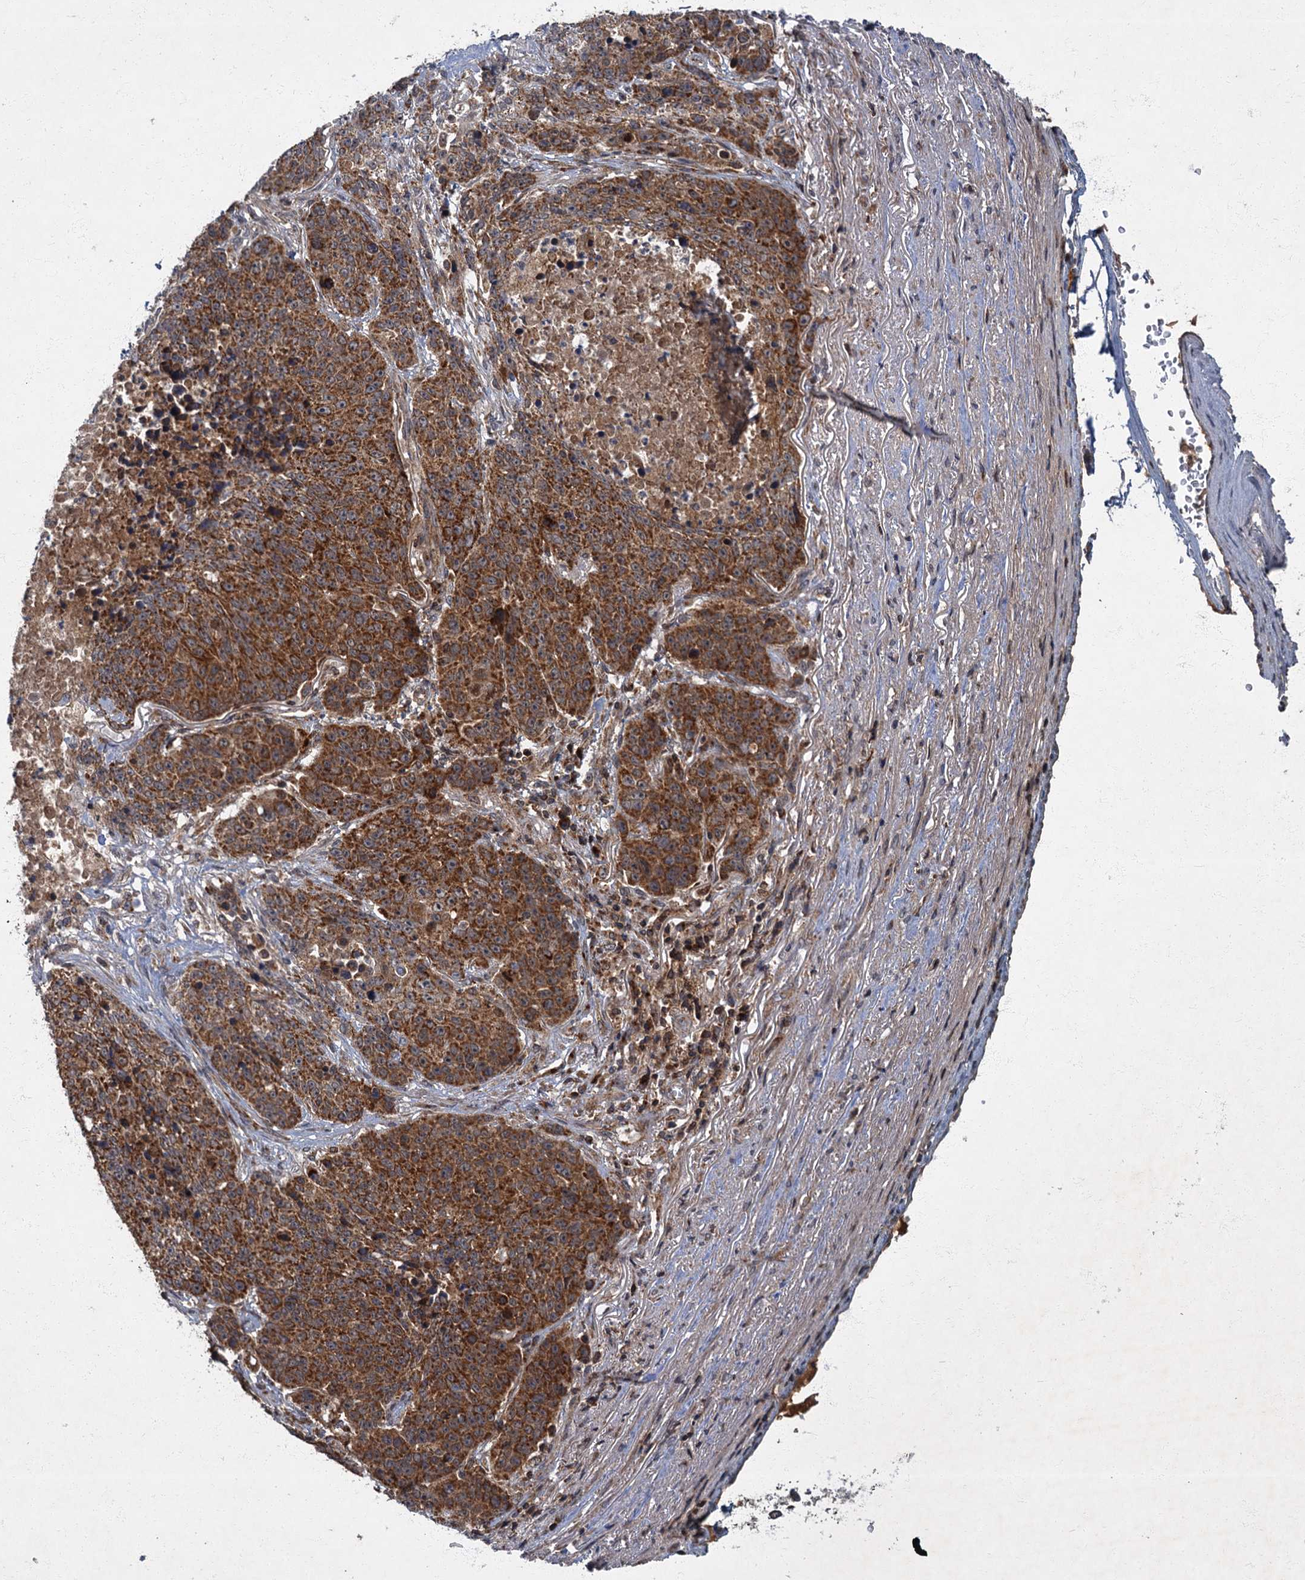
{"staining": {"intensity": "strong", "quantity": ">75%", "location": "cytoplasmic/membranous"}, "tissue": "lung cancer", "cell_type": "Tumor cells", "image_type": "cancer", "snomed": [{"axis": "morphology", "description": "Normal tissue, NOS"}, {"axis": "morphology", "description": "Squamous cell carcinoma, NOS"}, {"axis": "topography", "description": "Lymph node"}, {"axis": "topography", "description": "Lung"}], "caption": "High-magnification brightfield microscopy of squamous cell carcinoma (lung) stained with DAB (brown) and counterstained with hematoxylin (blue). tumor cells exhibit strong cytoplasmic/membranous staining is identified in about>75% of cells. (DAB = brown stain, brightfield microscopy at high magnification).", "gene": "SLC11A2", "patient": {"sex": "male", "age": 66}}